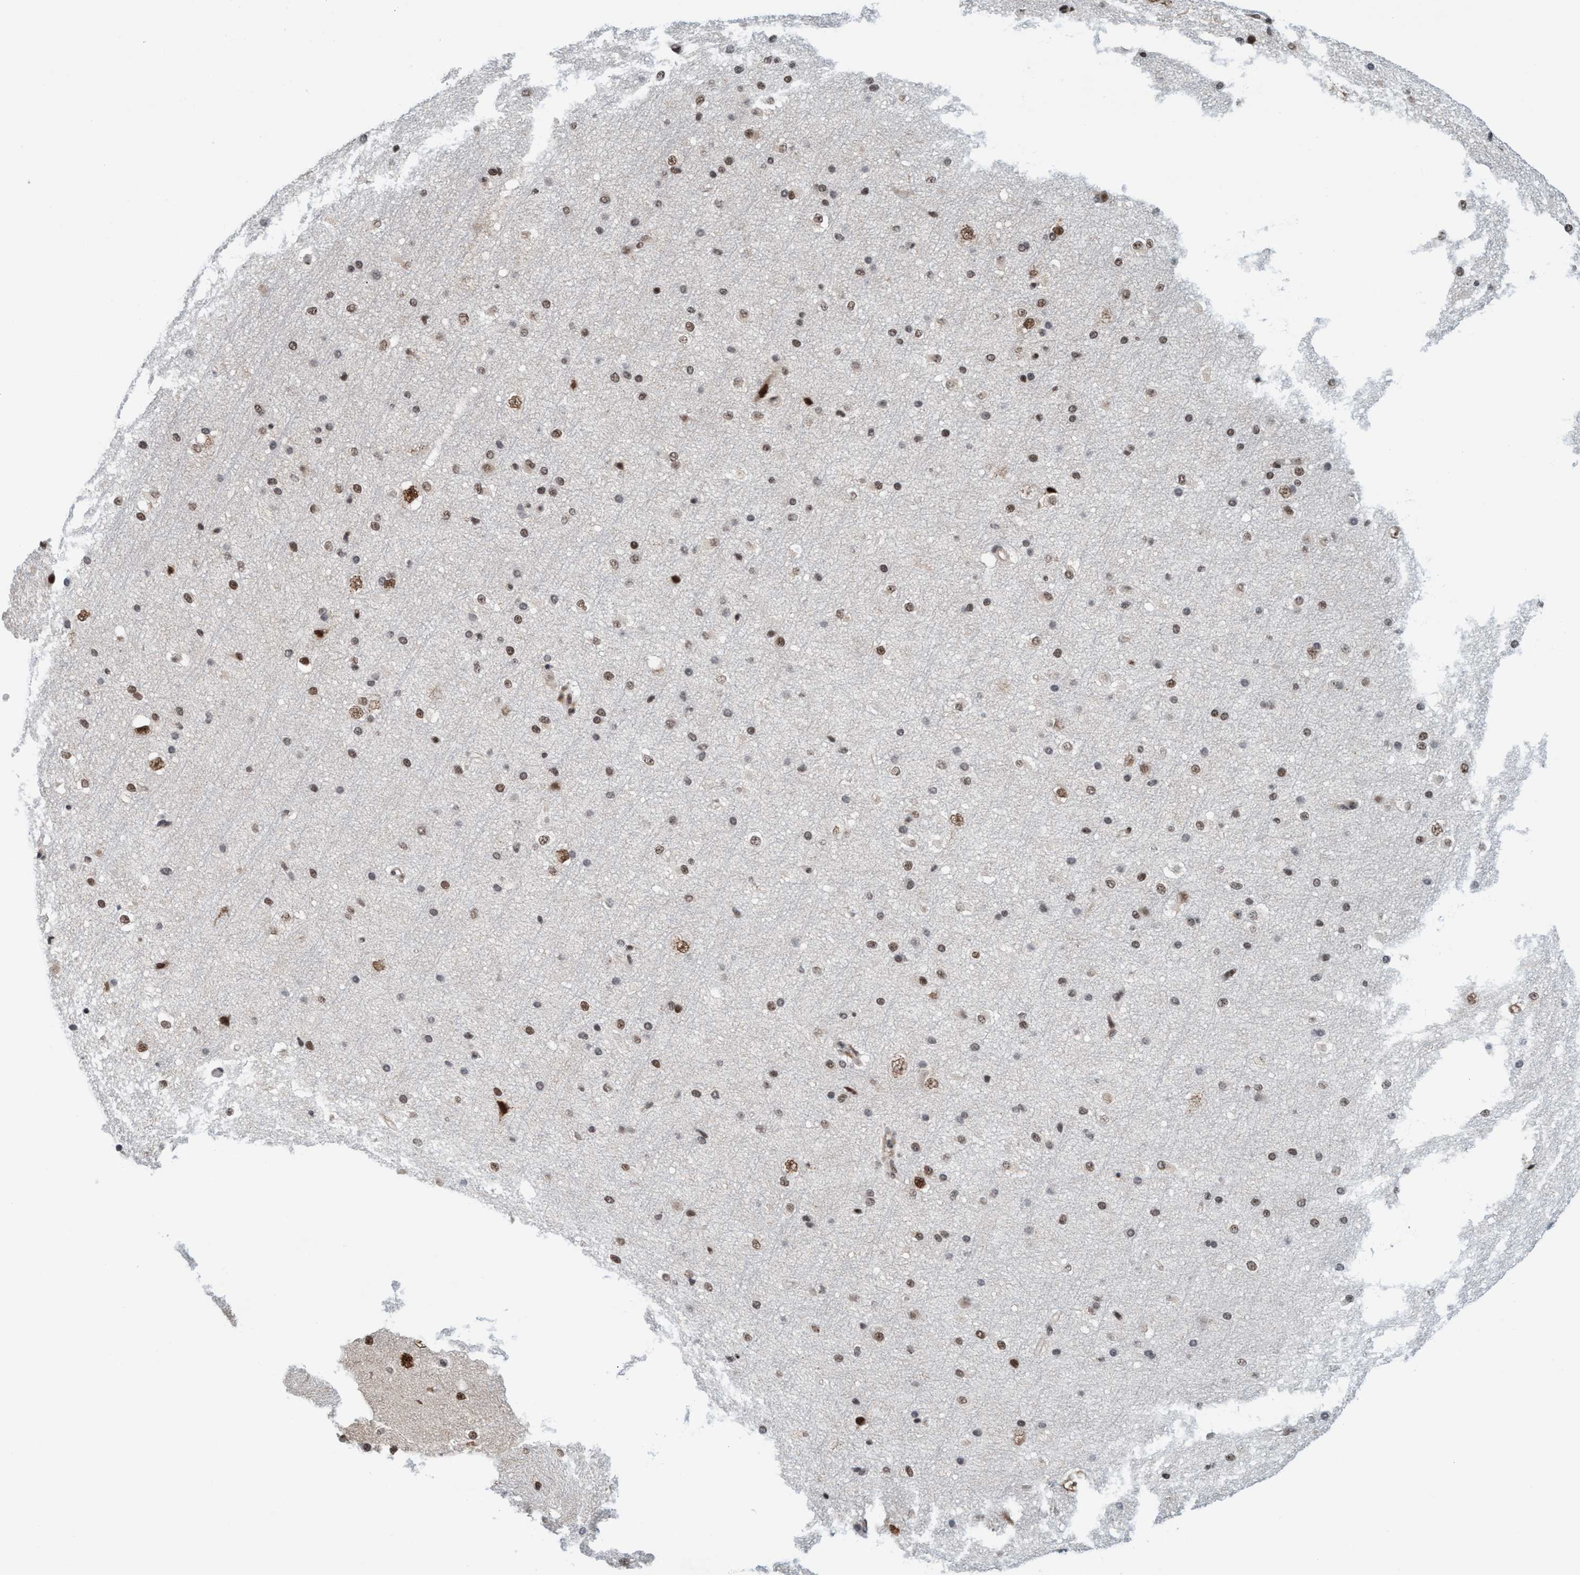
{"staining": {"intensity": "moderate", "quantity": ">75%", "location": "nuclear"}, "tissue": "cerebral cortex", "cell_type": "Endothelial cells", "image_type": "normal", "snomed": [{"axis": "morphology", "description": "Normal tissue, NOS"}, {"axis": "morphology", "description": "Developmental malformation"}, {"axis": "topography", "description": "Cerebral cortex"}], "caption": "Endothelial cells demonstrate medium levels of moderate nuclear positivity in about >75% of cells in benign cerebral cortex. (IHC, brightfield microscopy, high magnification).", "gene": "SMCR8", "patient": {"sex": "female", "age": 30}}